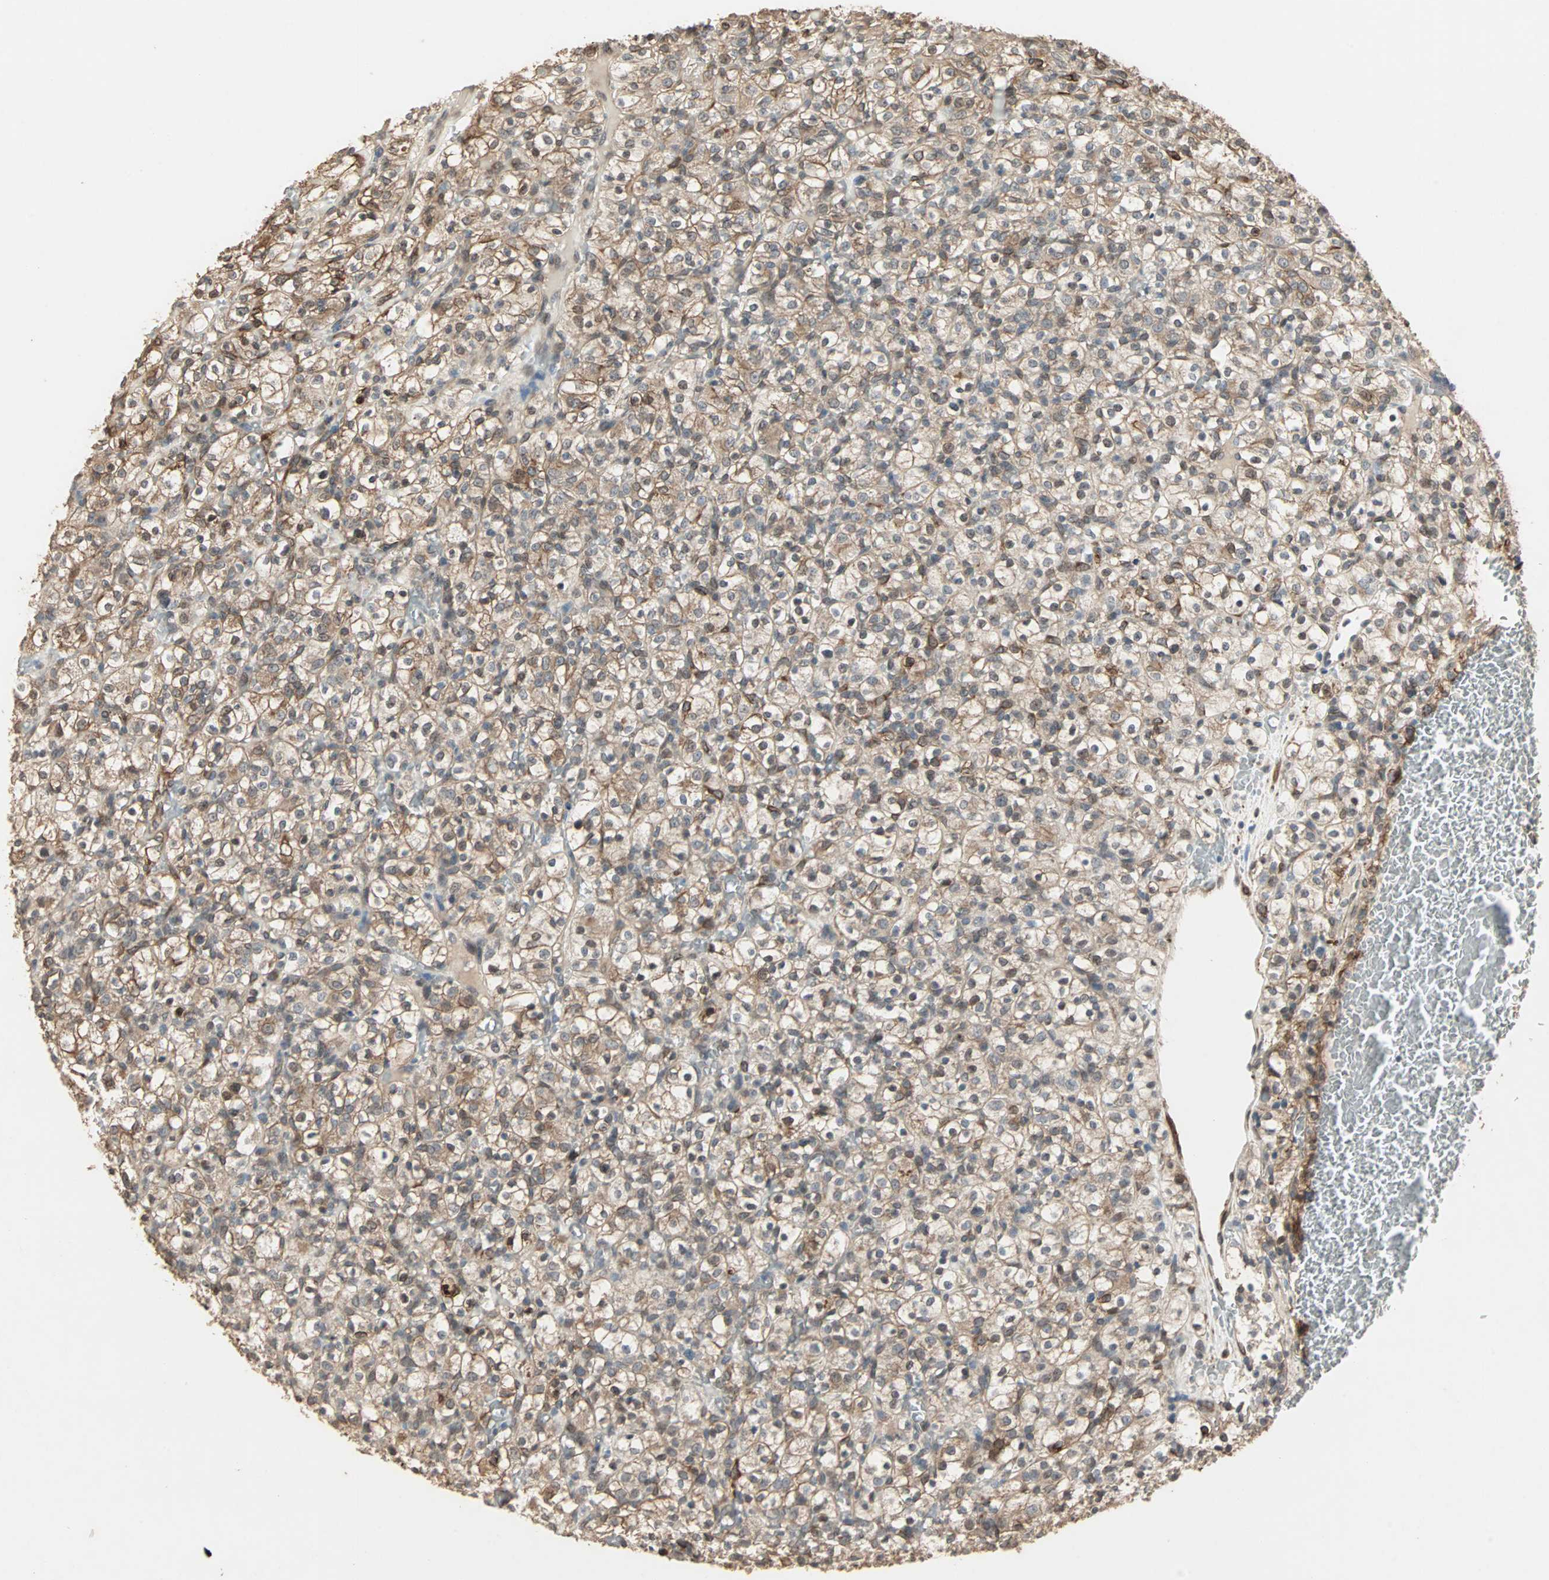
{"staining": {"intensity": "moderate", "quantity": ">75%", "location": "cytoplasmic/membranous"}, "tissue": "renal cancer", "cell_type": "Tumor cells", "image_type": "cancer", "snomed": [{"axis": "morphology", "description": "Normal tissue, NOS"}, {"axis": "morphology", "description": "Adenocarcinoma, NOS"}, {"axis": "topography", "description": "Kidney"}], "caption": "Protein analysis of renal adenocarcinoma tissue reveals moderate cytoplasmic/membranous staining in approximately >75% of tumor cells. (DAB = brown stain, brightfield microscopy at high magnification).", "gene": "TRPV4", "patient": {"sex": "female", "age": 72}}